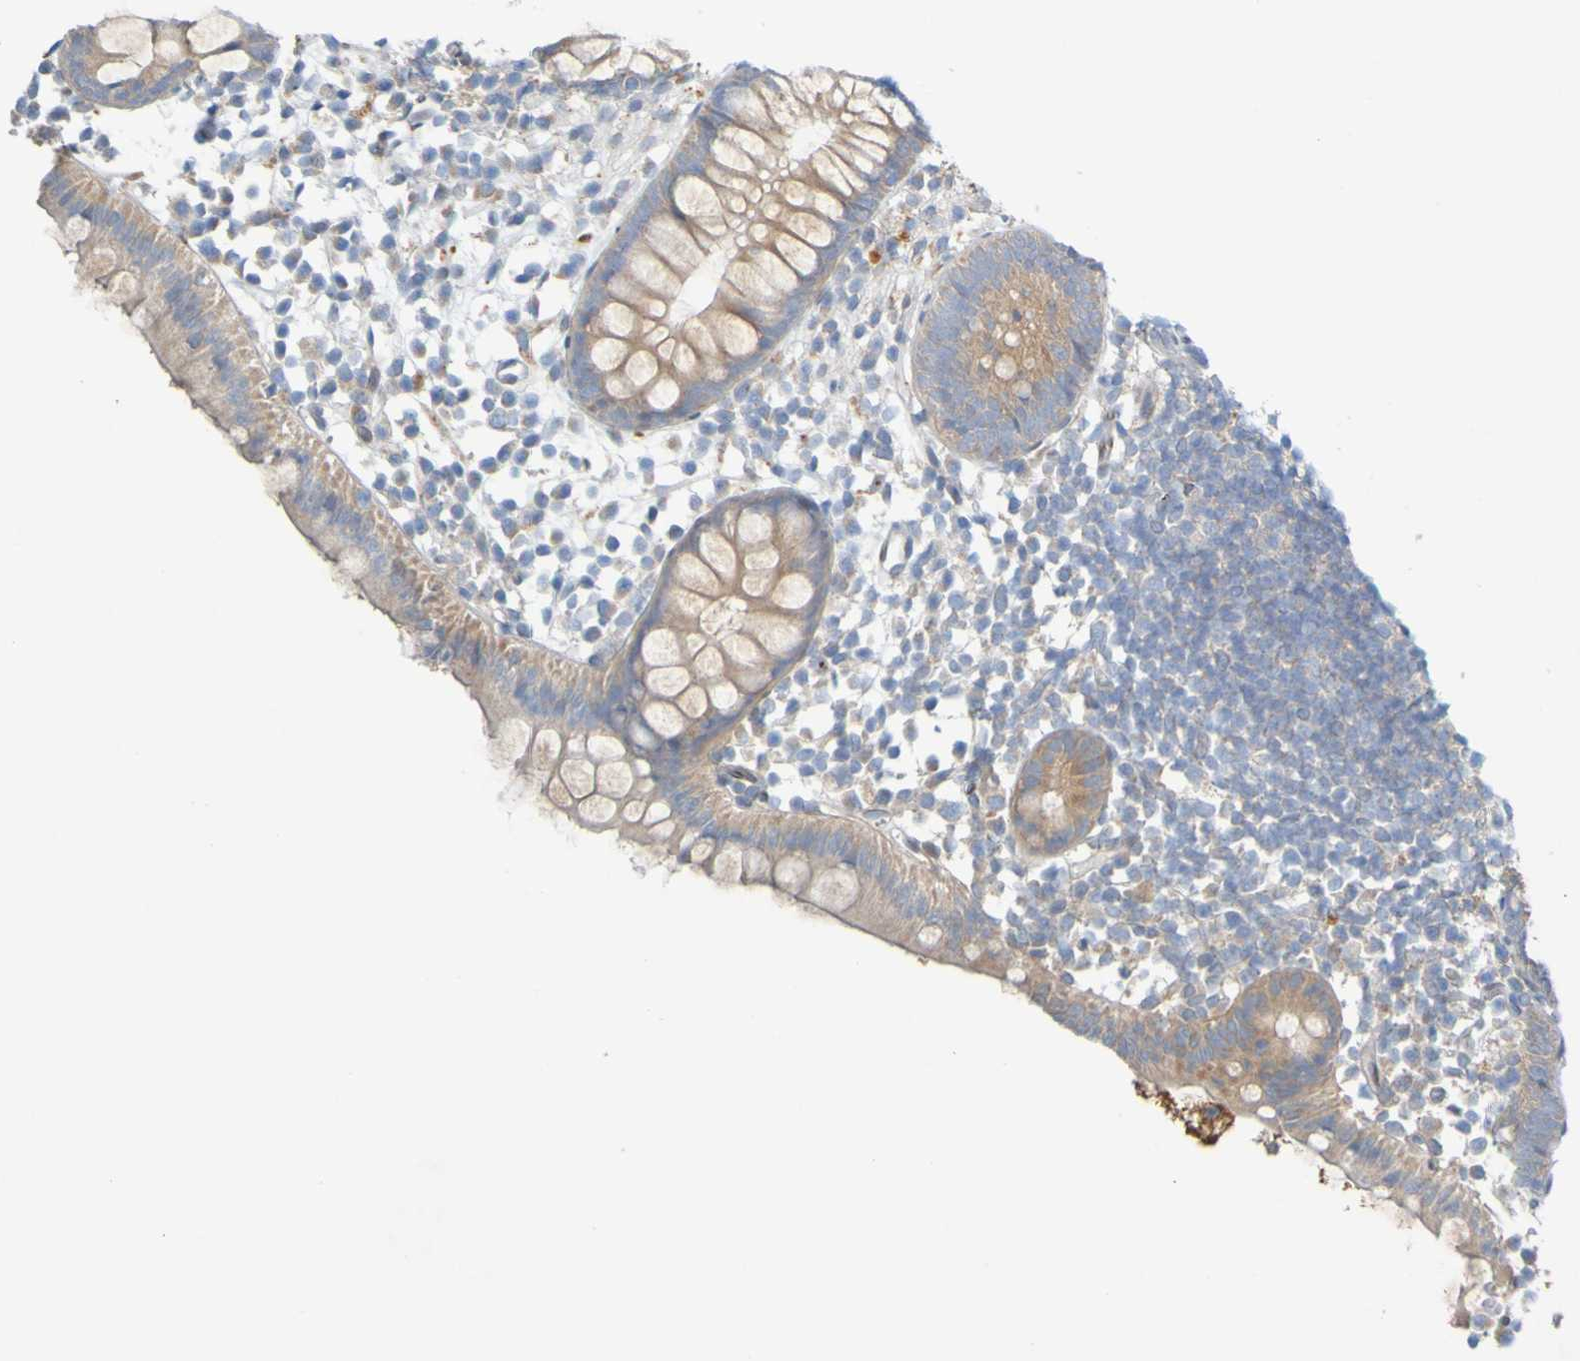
{"staining": {"intensity": "moderate", "quantity": ">75%", "location": "cytoplasmic/membranous"}, "tissue": "appendix", "cell_type": "Glandular cells", "image_type": "normal", "snomed": [{"axis": "morphology", "description": "Normal tissue, NOS"}, {"axis": "topography", "description": "Appendix"}], "caption": "Immunohistochemistry (DAB (3,3'-diaminobenzidine)) staining of benign human appendix reveals moderate cytoplasmic/membranous protein staining in approximately >75% of glandular cells. (IHC, brightfield microscopy, high magnification).", "gene": "MAG", "patient": {"sex": "female", "age": 20}}